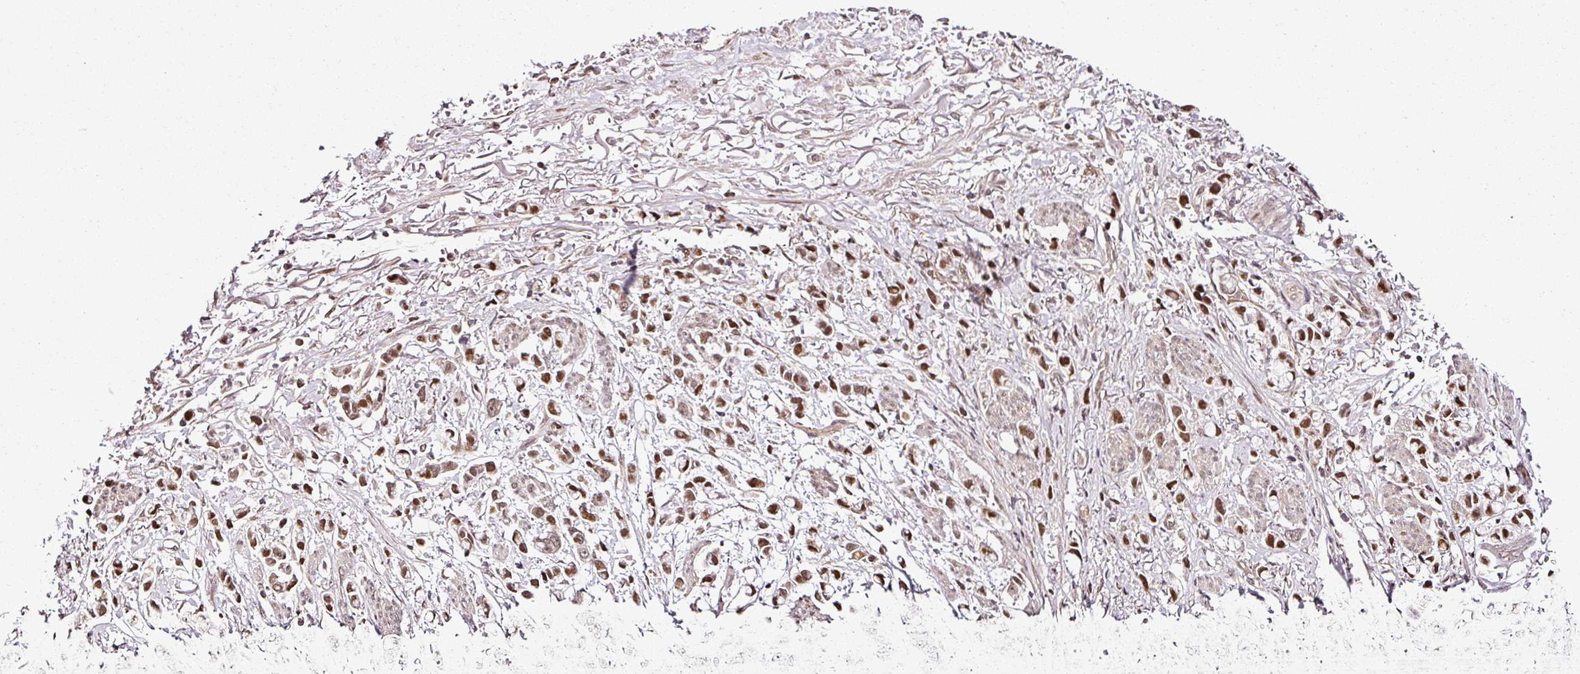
{"staining": {"intensity": "moderate", "quantity": ">75%", "location": "nuclear"}, "tissue": "stomach cancer", "cell_type": "Tumor cells", "image_type": "cancer", "snomed": [{"axis": "morphology", "description": "Adenocarcinoma, NOS"}, {"axis": "topography", "description": "Stomach"}], "caption": "IHC photomicrograph of neoplastic tissue: human stomach adenocarcinoma stained using immunohistochemistry exhibits medium levels of moderate protein expression localized specifically in the nuclear of tumor cells, appearing as a nuclear brown color.", "gene": "COPRS", "patient": {"sex": "female", "age": 81}}